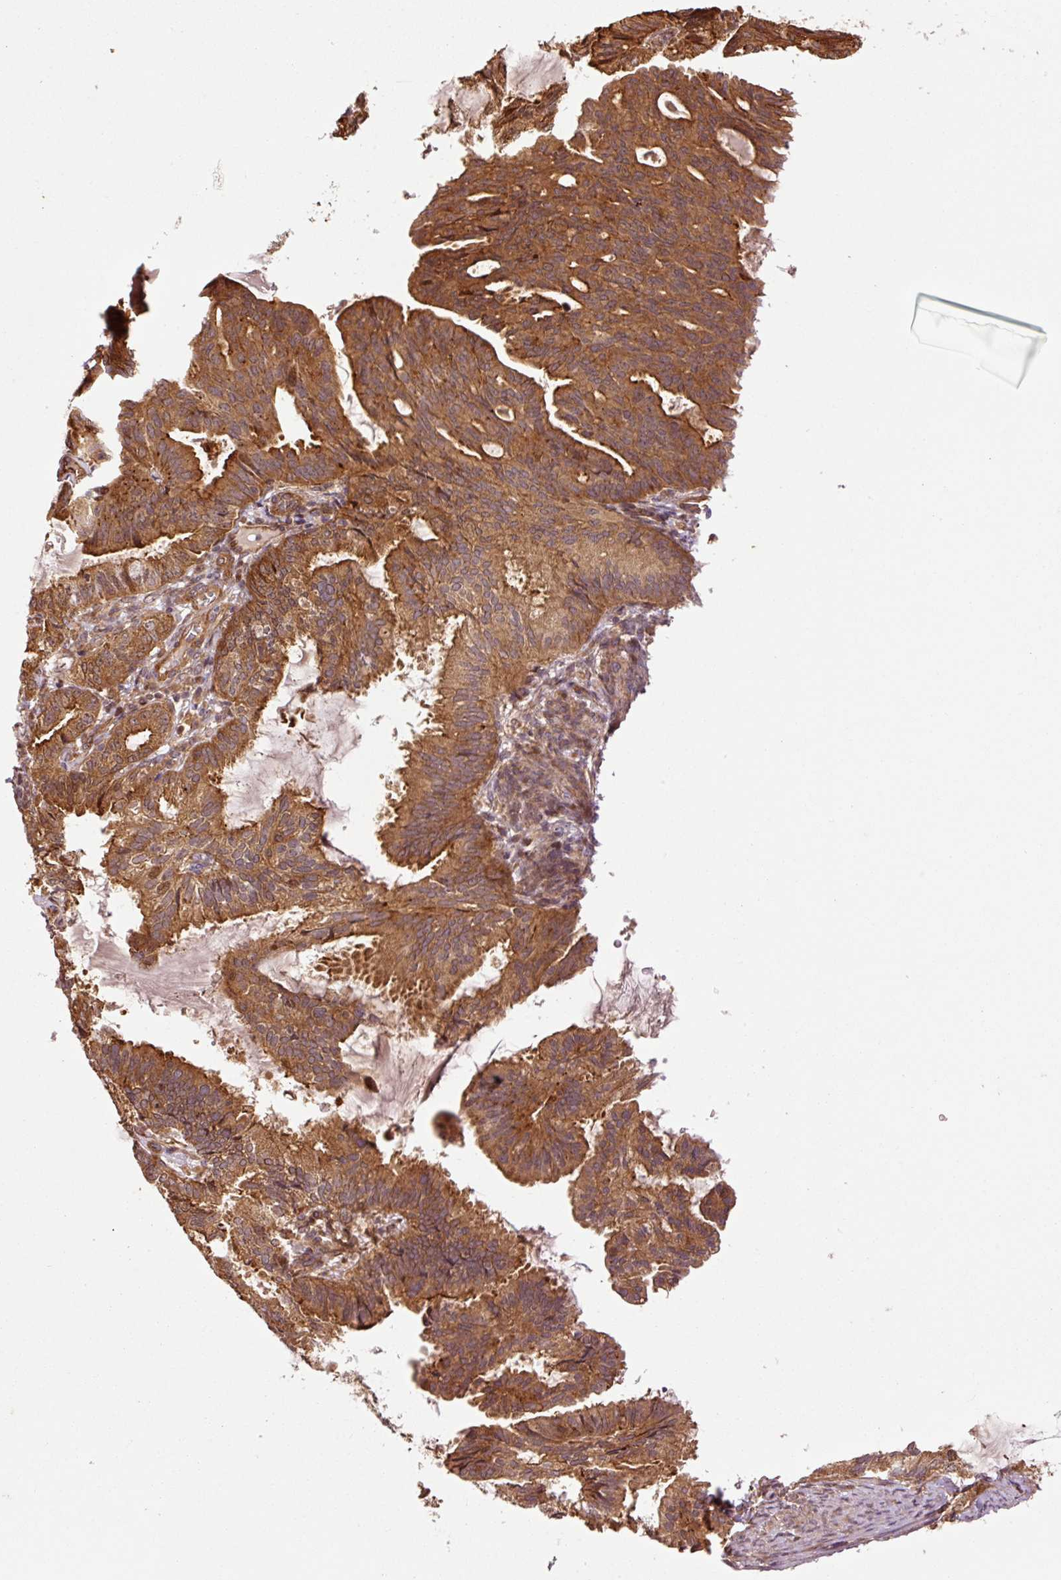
{"staining": {"intensity": "strong", "quantity": ">75%", "location": "cytoplasmic/membranous,nuclear"}, "tissue": "endometrial cancer", "cell_type": "Tumor cells", "image_type": "cancer", "snomed": [{"axis": "morphology", "description": "Adenocarcinoma, NOS"}, {"axis": "topography", "description": "Endometrium"}], "caption": "Immunohistochemical staining of human endometrial adenocarcinoma reveals high levels of strong cytoplasmic/membranous and nuclear protein staining in approximately >75% of tumor cells.", "gene": "OXER1", "patient": {"sex": "female", "age": 86}}